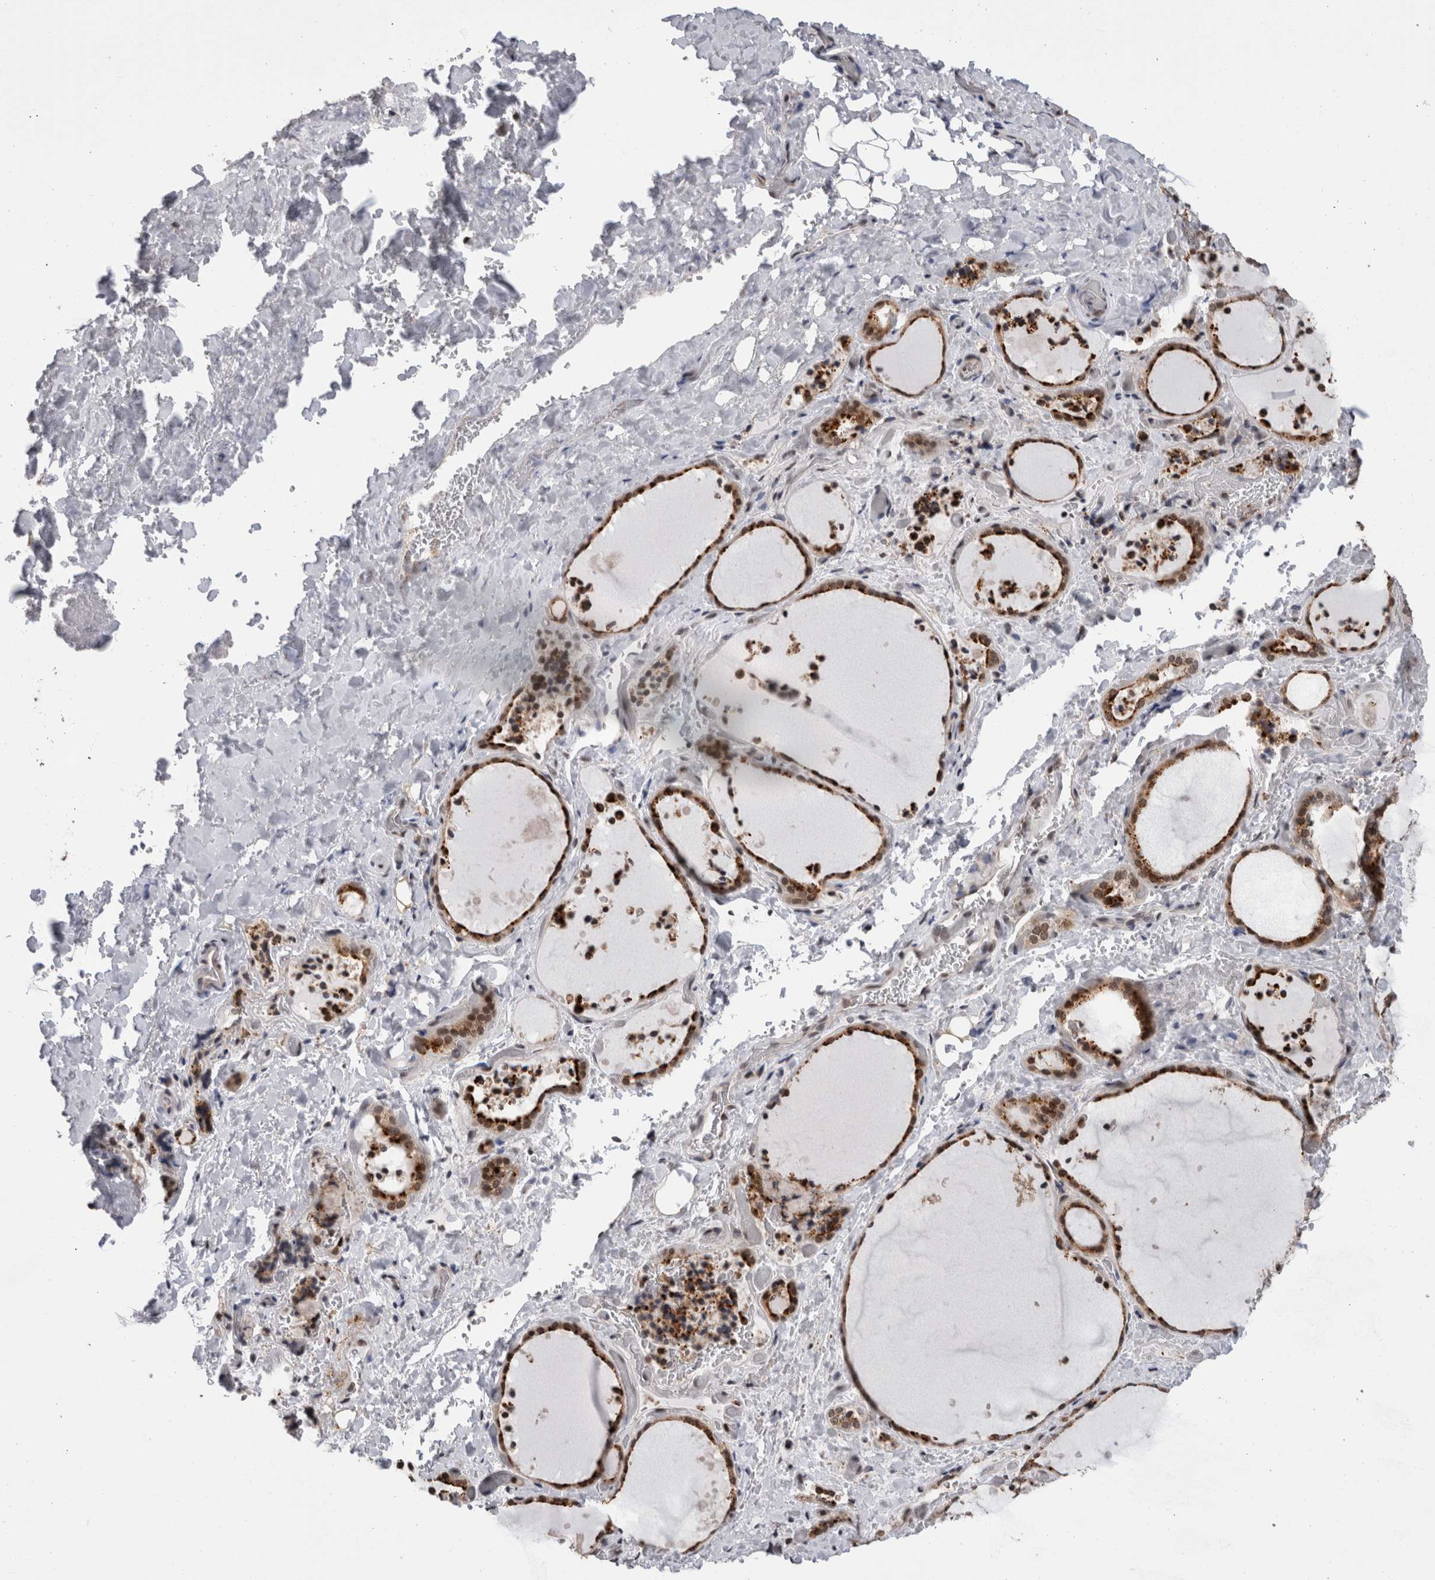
{"staining": {"intensity": "strong", "quantity": ">75%", "location": "cytoplasmic/membranous,nuclear"}, "tissue": "thyroid gland", "cell_type": "Glandular cells", "image_type": "normal", "snomed": [{"axis": "morphology", "description": "Normal tissue, NOS"}, {"axis": "topography", "description": "Thyroid gland"}], "caption": "Immunohistochemistry histopathology image of benign thyroid gland: human thyroid gland stained using IHC shows high levels of strong protein expression localized specifically in the cytoplasmic/membranous,nuclear of glandular cells, appearing as a cytoplasmic/membranous,nuclear brown color.", "gene": "ZBTB11", "patient": {"sex": "female", "age": 44}}